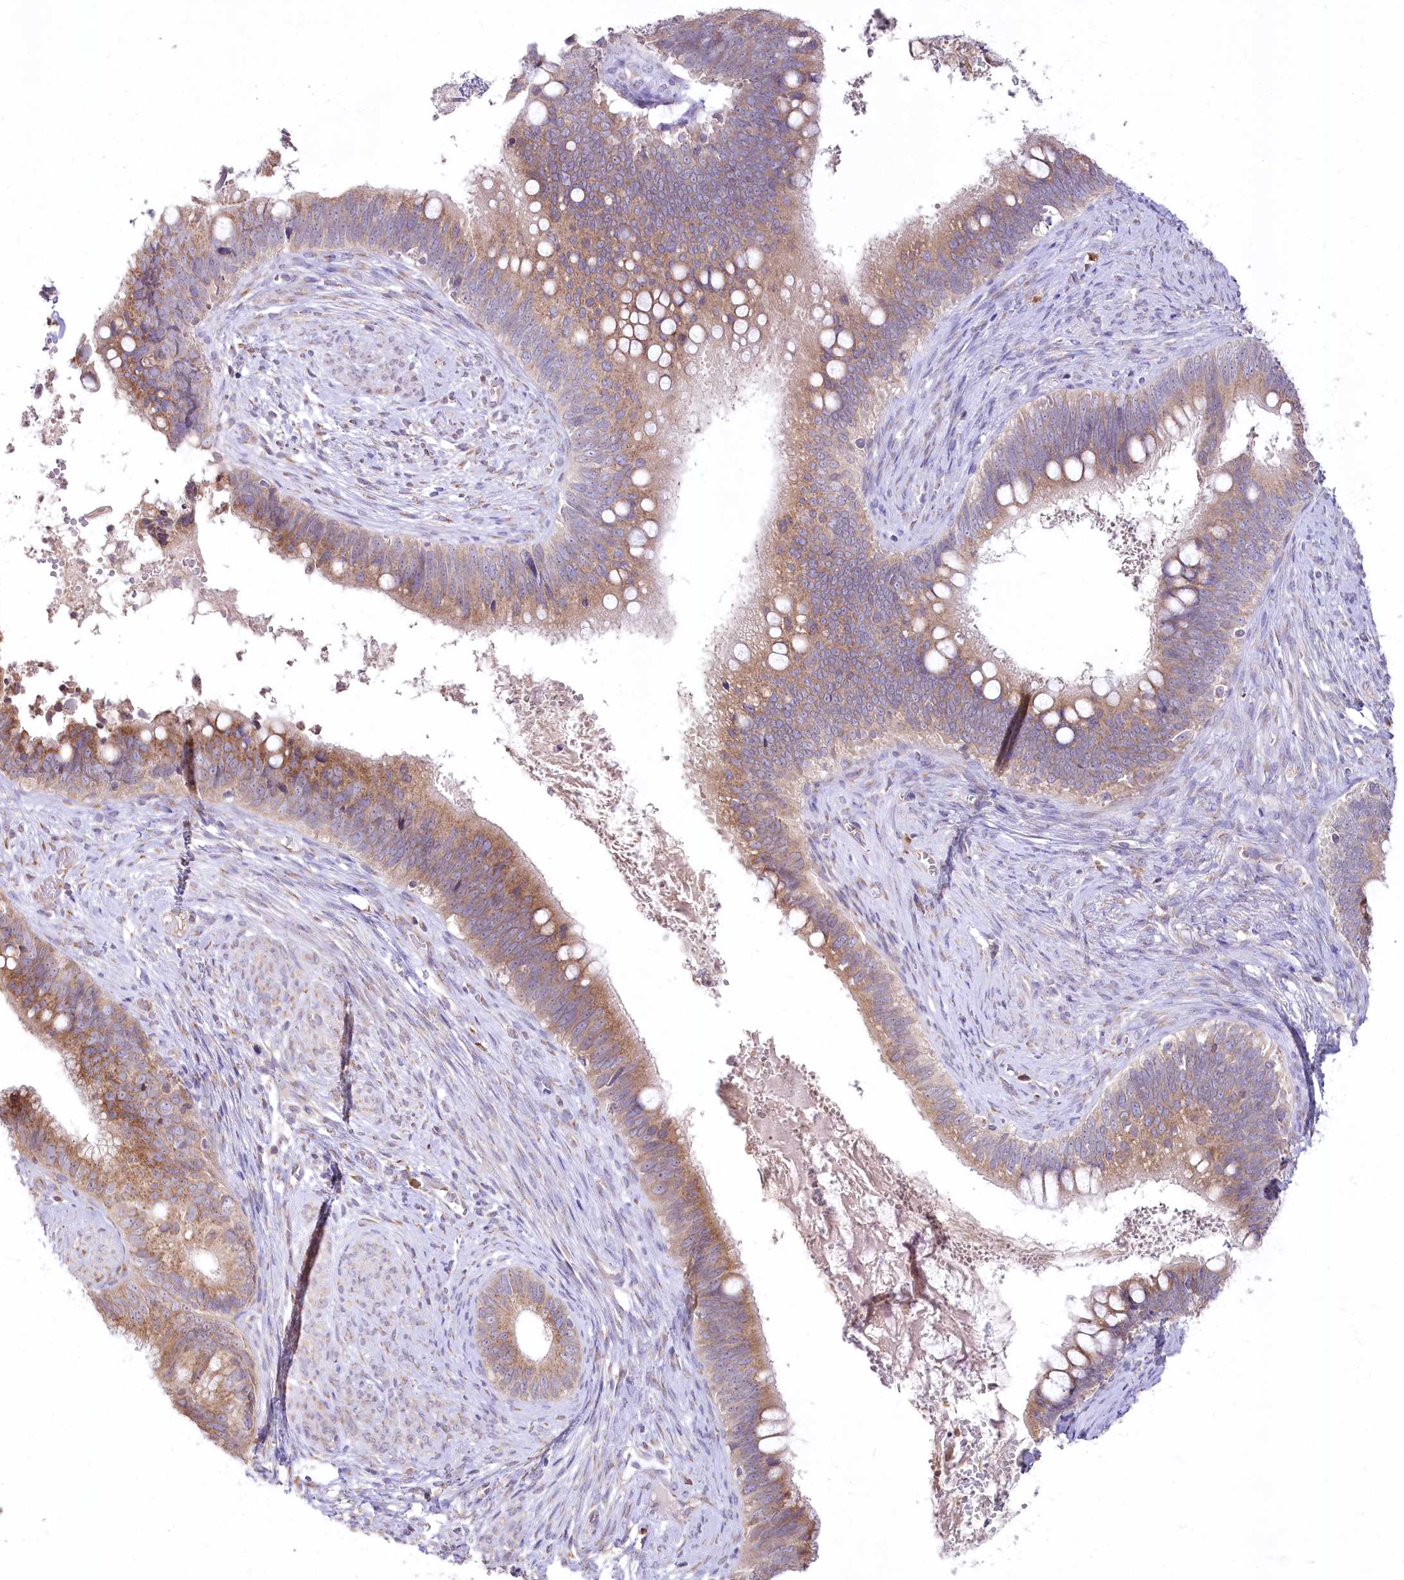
{"staining": {"intensity": "moderate", "quantity": ">75%", "location": "cytoplasmic/membranous"}, "tissue": "cervical cancer", "cell_type": "Tumor cells", "image_type": "cancer", "snomed": [{"axis": "morphology", "description": "Adenocarcinoma, NOS"}, {"axis": "topography", "description": "Cervix"}], "caption": "Immunohistochemical staining of human adenocarcinoma (cervical) displays moderate cytoplasmic/membranous protein staining in approximately >75% of tumor cells. (brown staining indicates protein expression, while blue staining denotes nuclei).", "gene": "STT3B", "patient": {"sex": "female", "age": 42}}